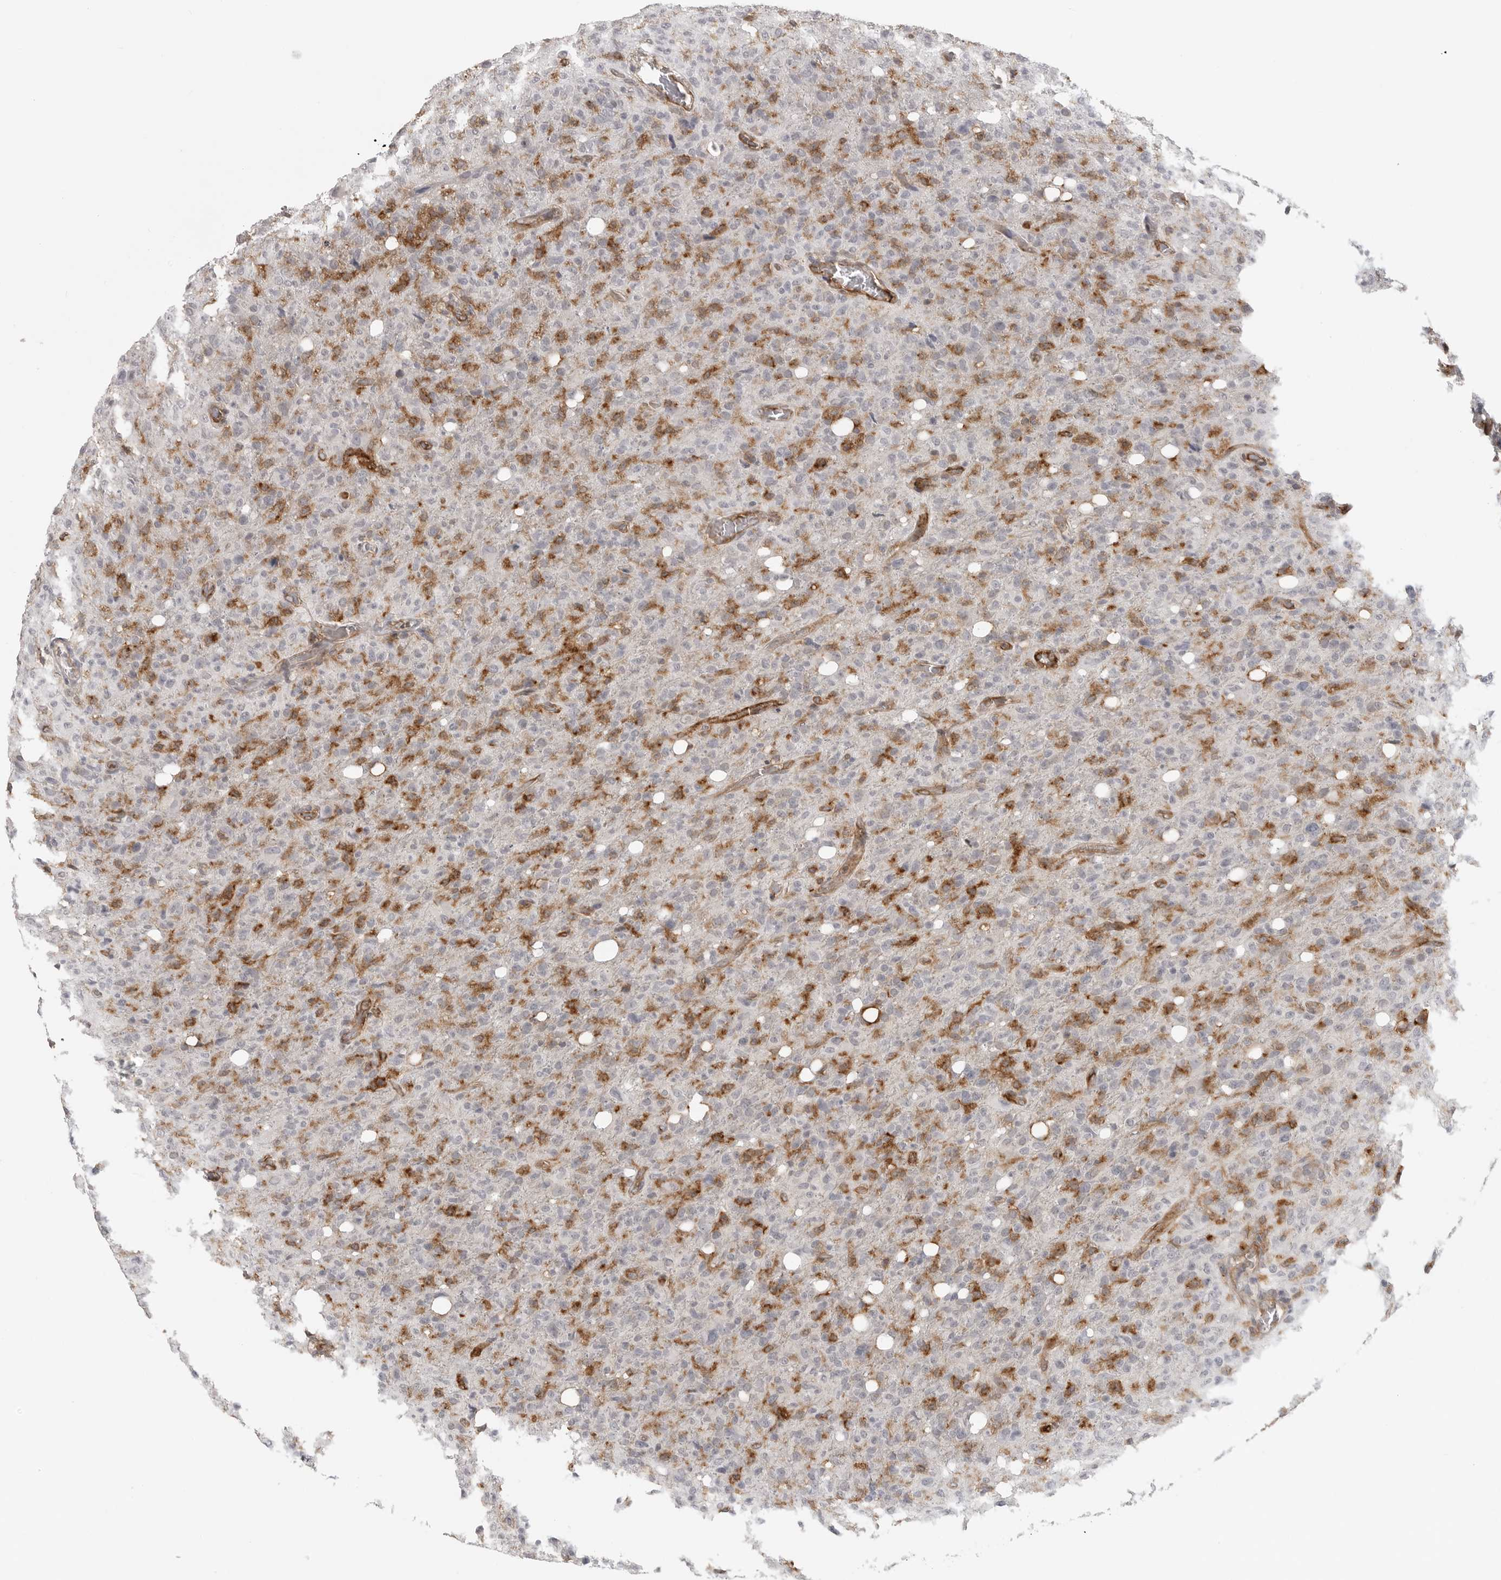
{"staining": {"intensity": "negative", "quantity": "none", "location": "none"}, "tissue": "glioma", "cell_type": "Tumor cells", "image_type": "cancer", "snomed": [{"axis": "morphology", "description": "Glioma, malignant, High grade"}, {"axis": "topography", "description": "Brain"}], "caption": "Tumor cells are negative for brown protein staining in malignant glioma (high-grade).", "gene": "IFNGR1", "patient": {"sex": "female", "age": 57}}